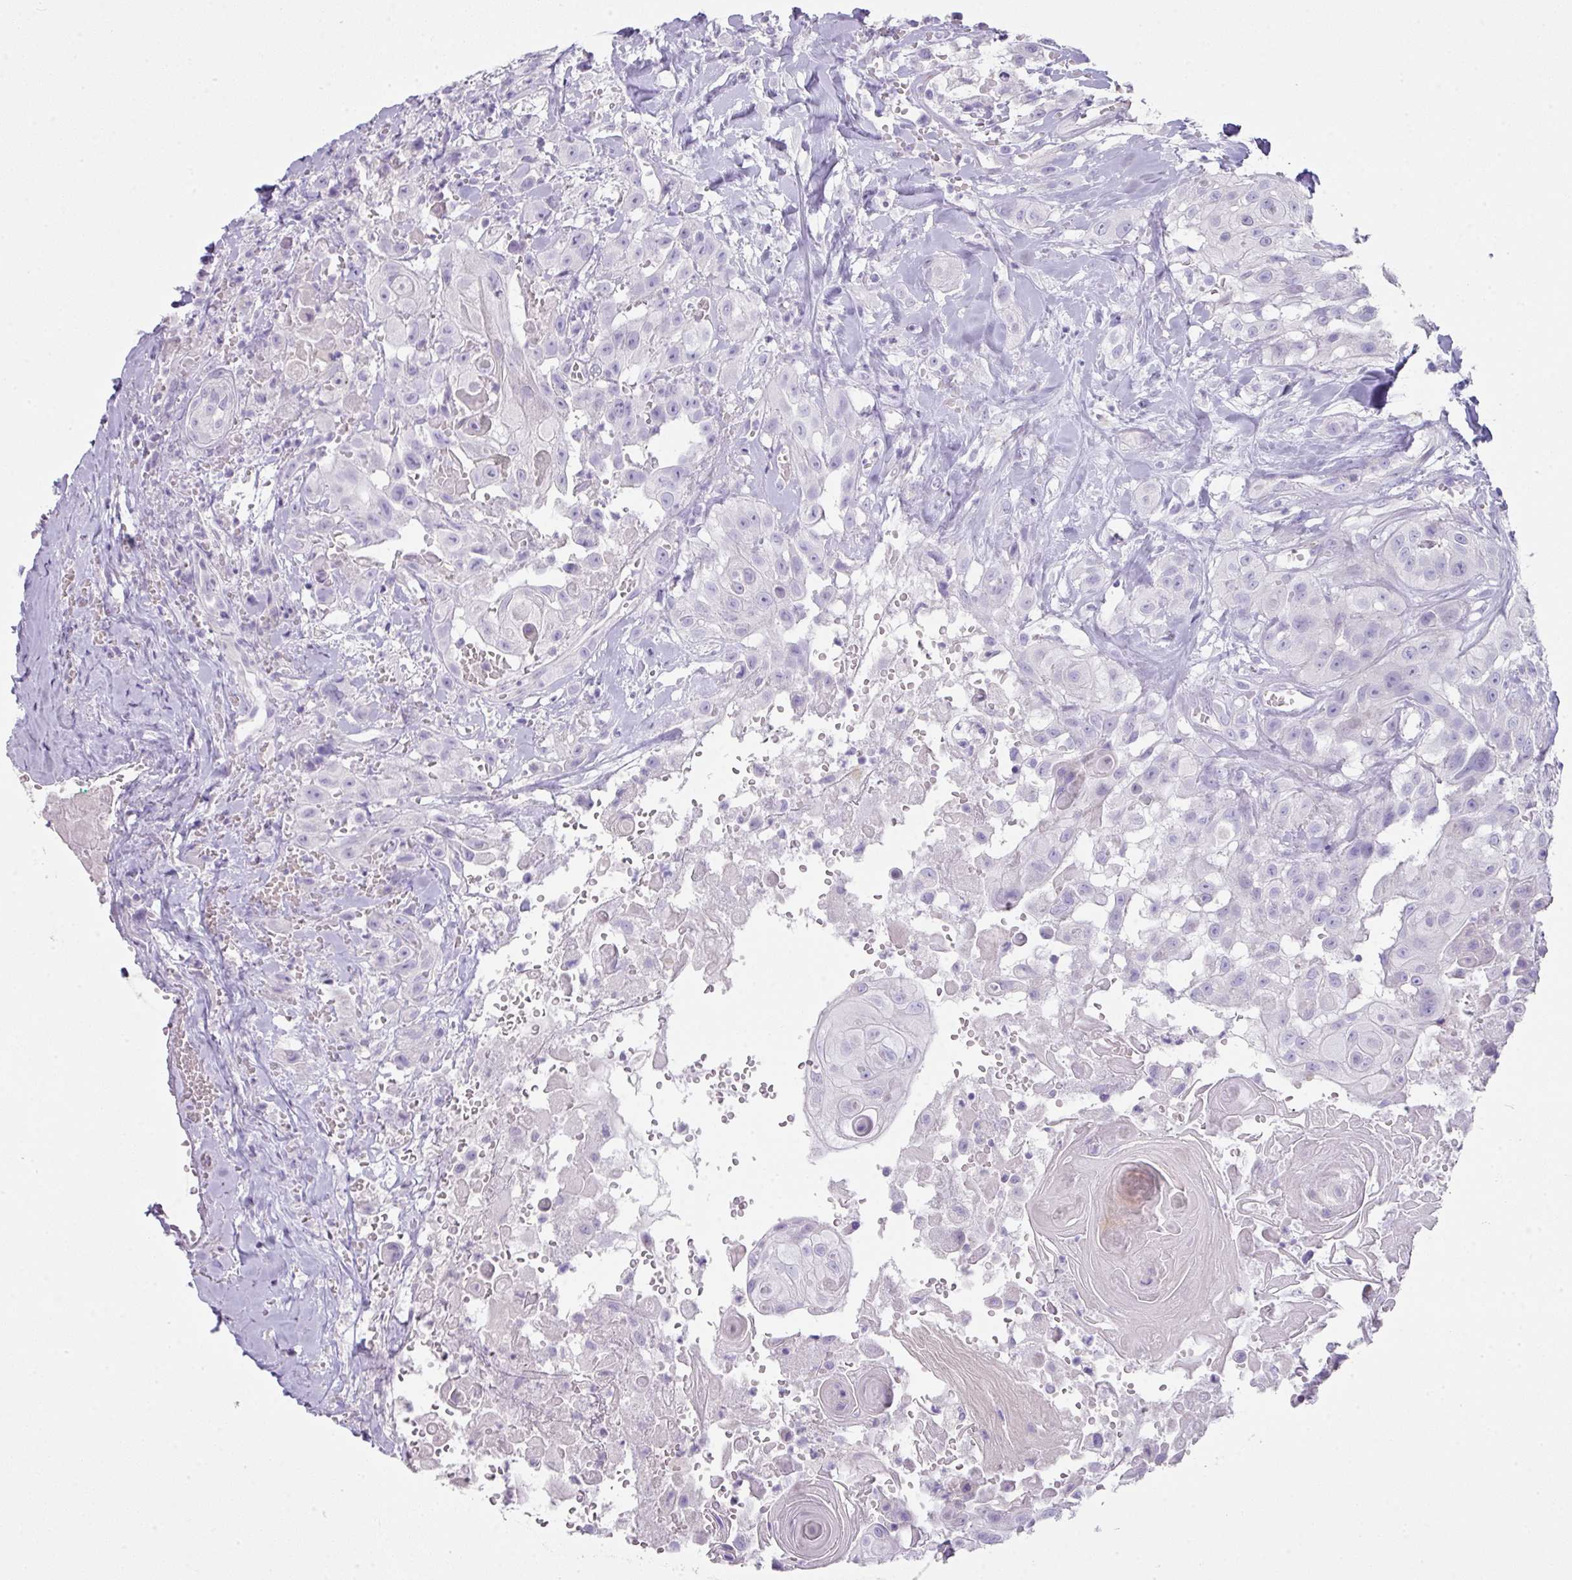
{"staining": {"intensity": "negative", "quantity": "none", "location": "none"}, "tissue": "head and neck cancer", "cell_type": "Tumor cells", "image_type": "cancer", "snomed": [{"axis": "morphology", "description": "Squamous cell carcinoma, NOS"}, {"axis": "topography", "description": "Head-Neck"}], "caption": "A photomicrograph of human head and neck cancer is negative for staining in tumor cells.", "gene": "GLI4", "patient": {"sex": "male", "age": 83}}